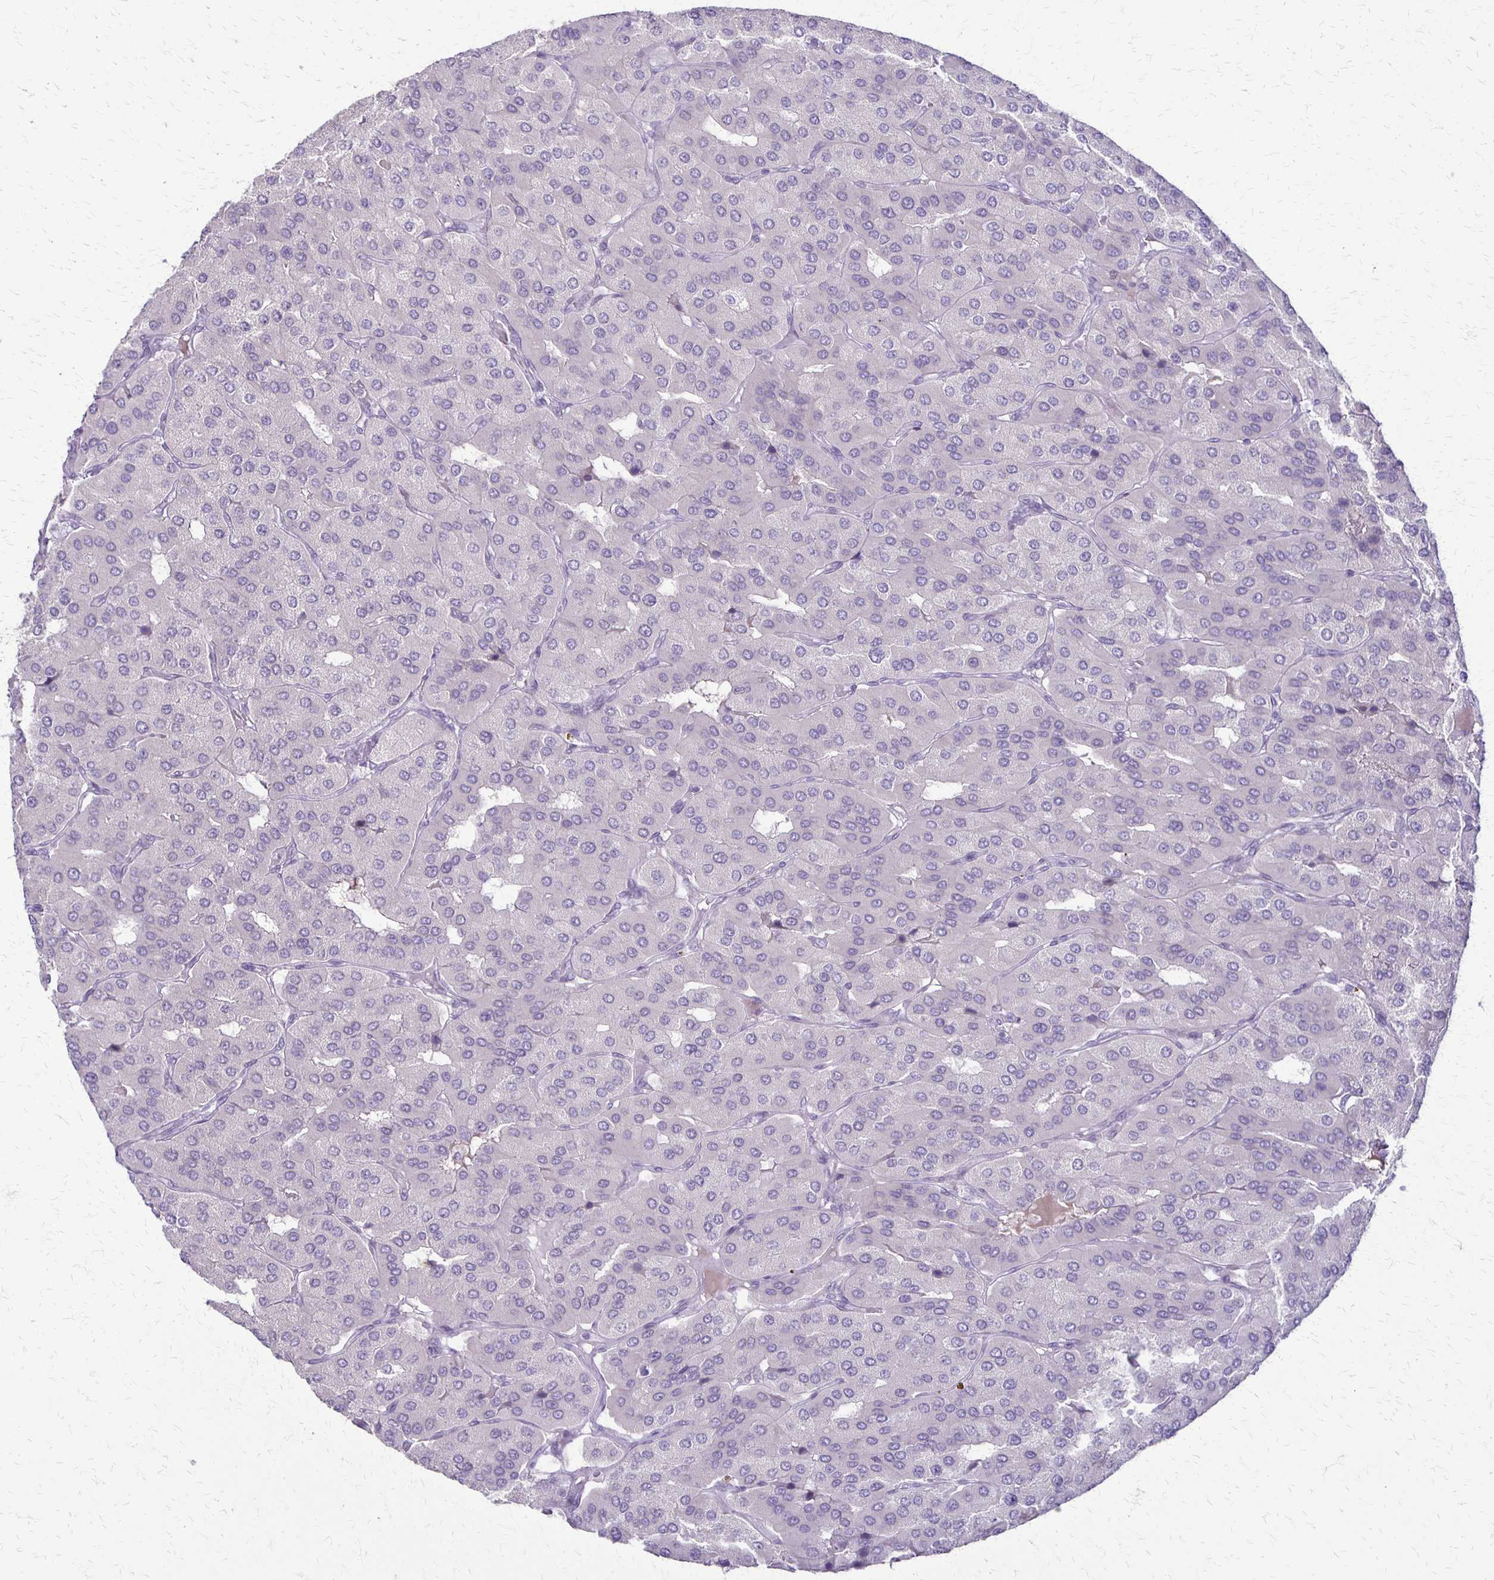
{"staining": {"intensity": "negative", "quantity": "none", "location": "none"}, "tissue": "parathyroid gland", "cell_type": "Glandular cells", "image_type": "normal", "snomed": [{"axis": "morphology", "description": "Normal tissue, NOS"}, {"axis": "morphology", "description": "Adenoma, NOS"}, {"axis": "topography", "description": "Parathyroid gland"}], "caption": "Protein analysis of normal parathyroid gland demonstrates no significant expression in glandular cells. Nuclei are stained in blue.", "gene": "SLC35E2B", "patient": {"sex": "female", "age": 86}}